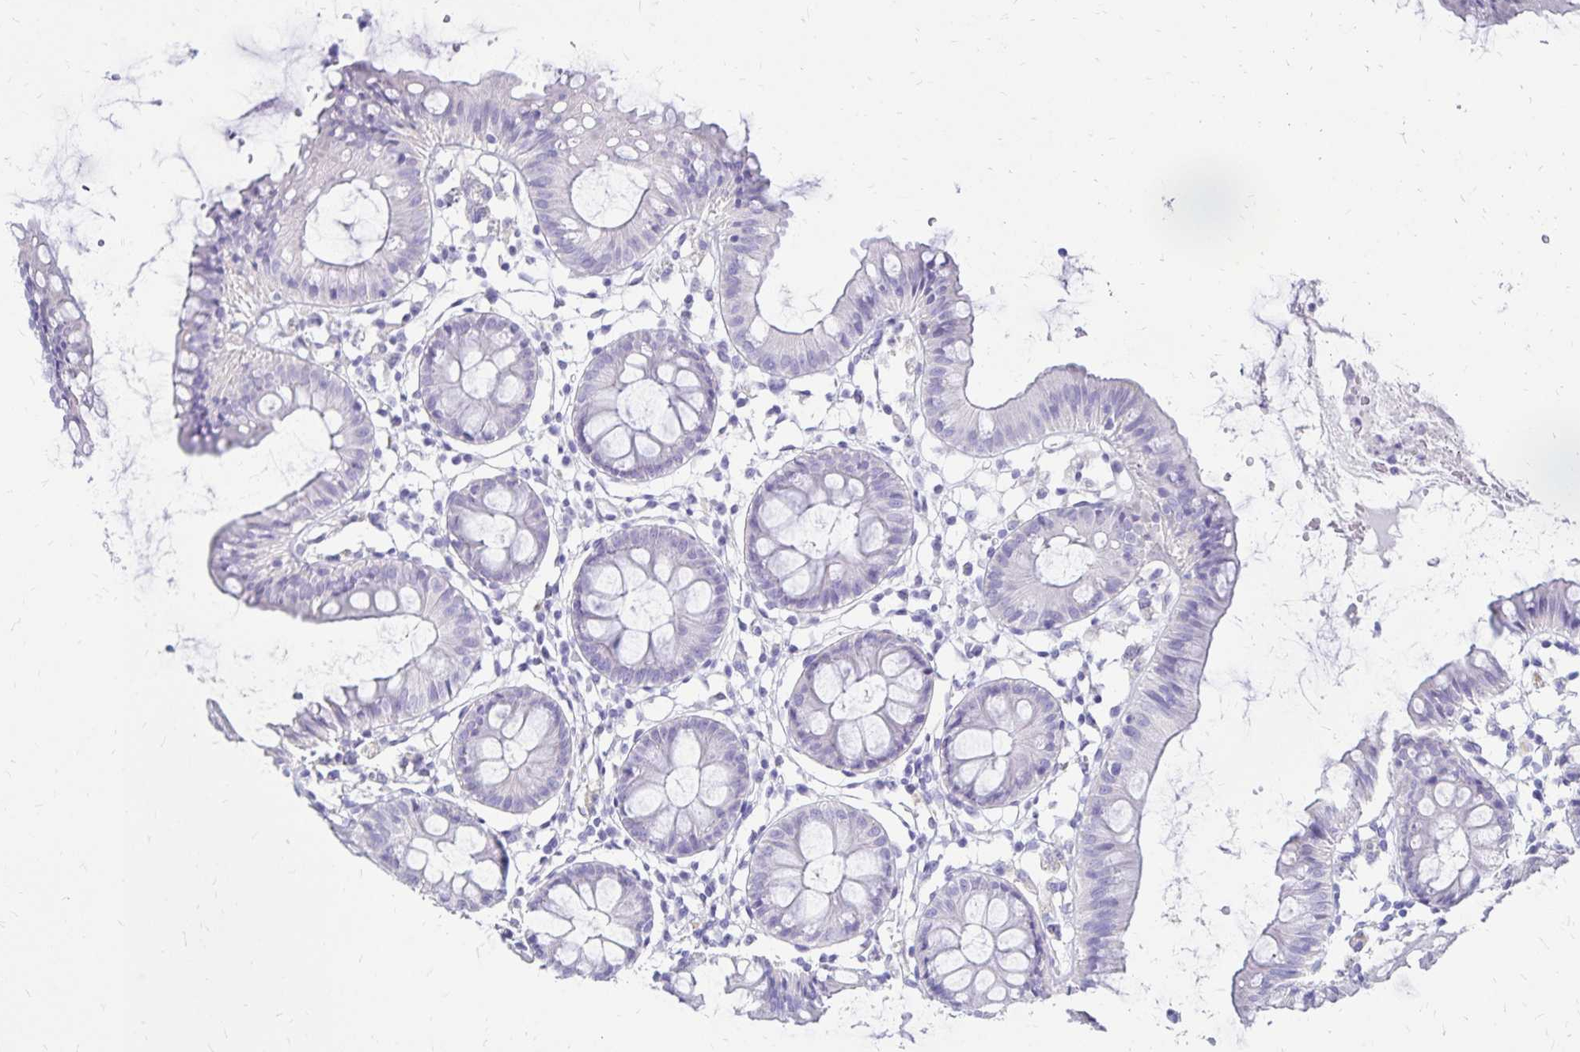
{"staining": {"intensity": "negative", "quantity": "none", "location": "none"}, "tissue": "colon", "cell_type": "Endothelial cells", "image_type": "normal", "snomed": [{"axis": "morphology", "description": "Normal tissue, NOS"}, {"axis": "topography", "description": "Colon"}], "caption": "This histopathology image is of benign colon stained with immunohistochemistry (IHC) to label a protein in brown with the nuclei are counter-stained blue. There is no staining in endothelial cells.", "gene": "LIN28B", "patient": {"sex": "female", "age": 84}}